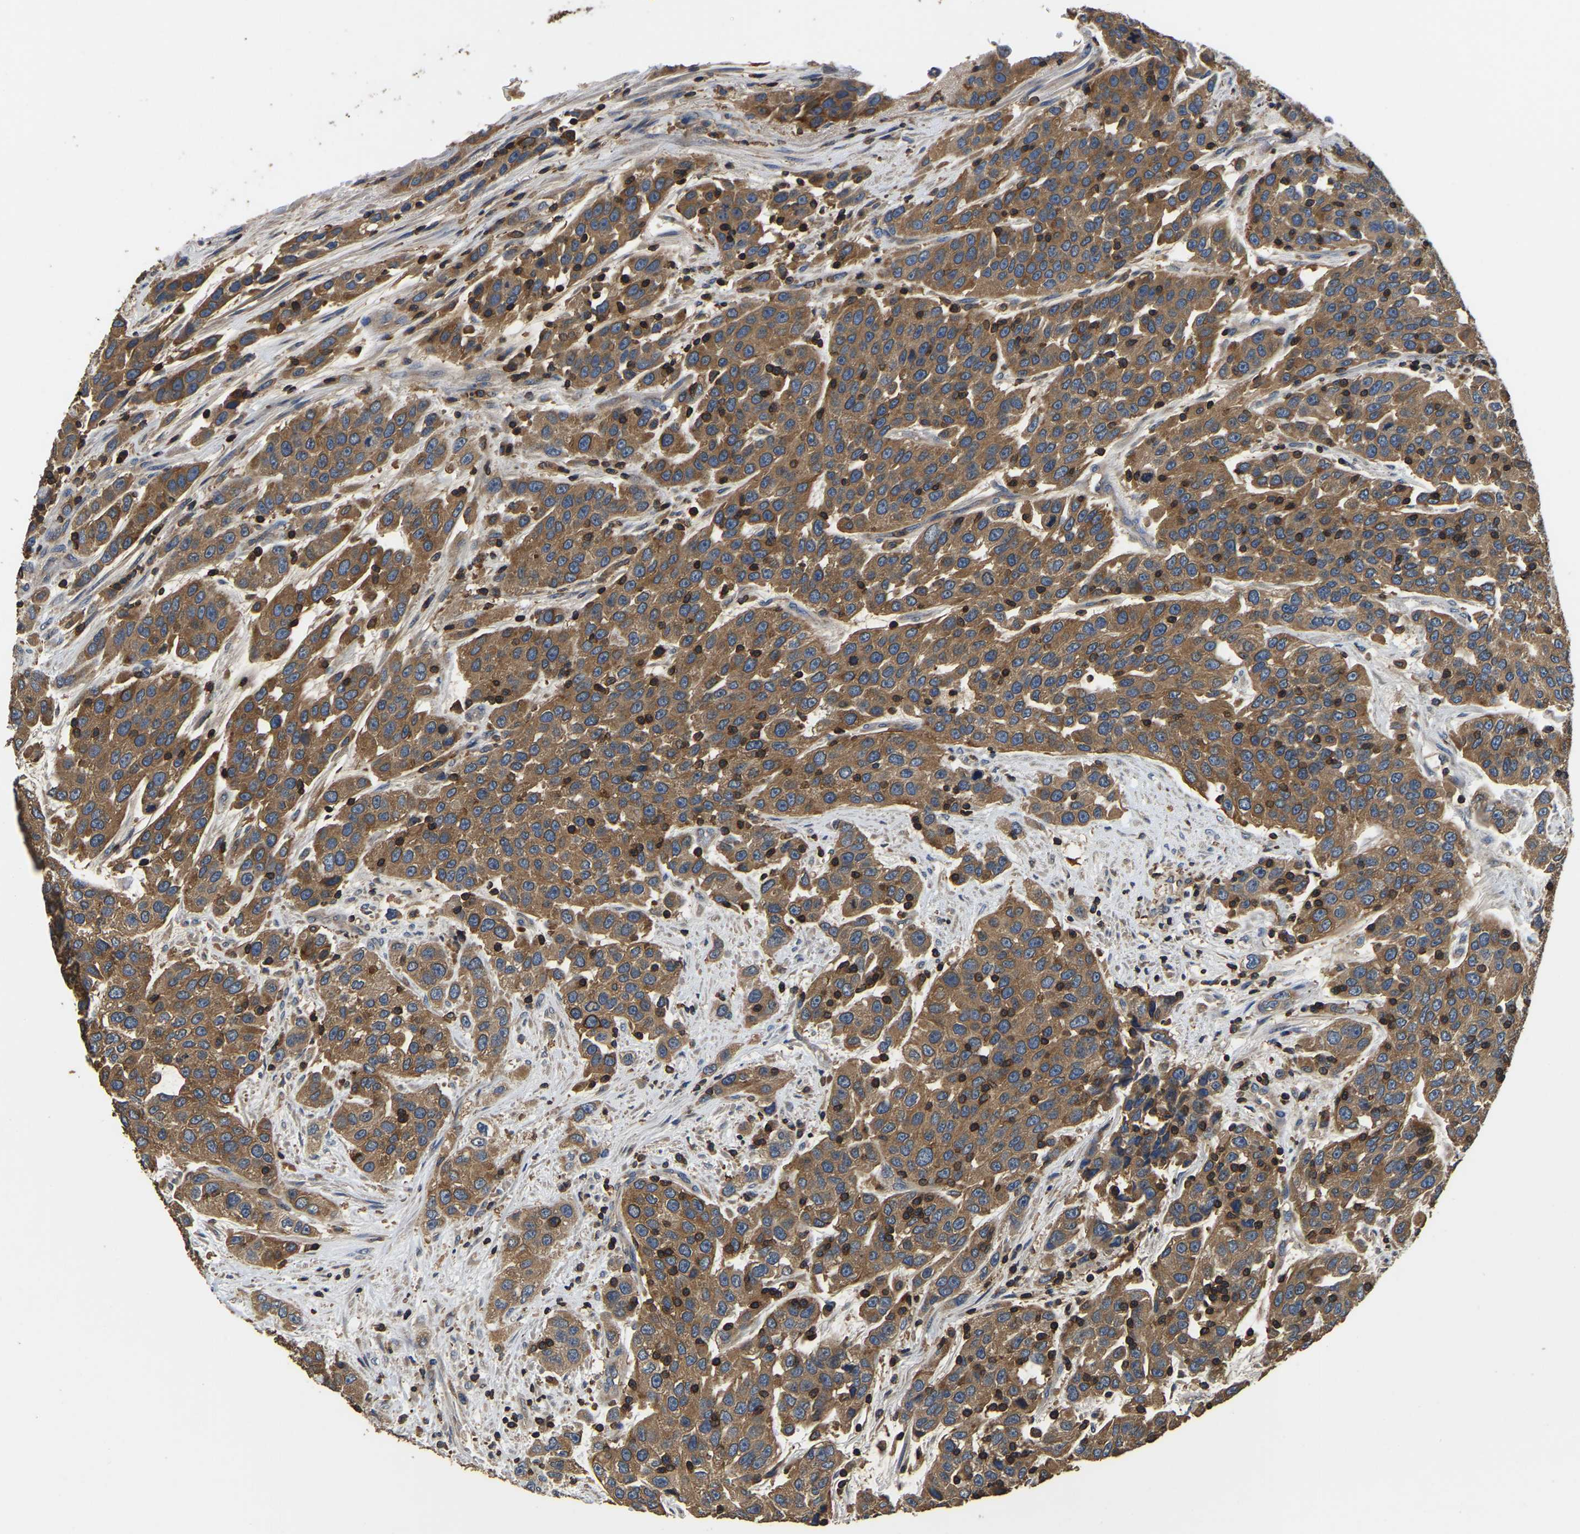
{"staining": {"intensity": "moderate", "quantity": ">75%", "location": "cytoplasmic/membranous"}, "tissue": "urothelial cancer", "cell_type": "Tumor cells", "image_type": "cancer", "snomed": [{"axis": "morphology", "description": "Urothelial carcinoma, High grade"}, {"axis": "topography", "description": "Urinary bladder"}], "caption": "Human urothelial cancer stained with a protein marker shows moderate staining in tumor cells.", "gene": "SMPD2", "patient": {"sex": "female", "age": 80}}